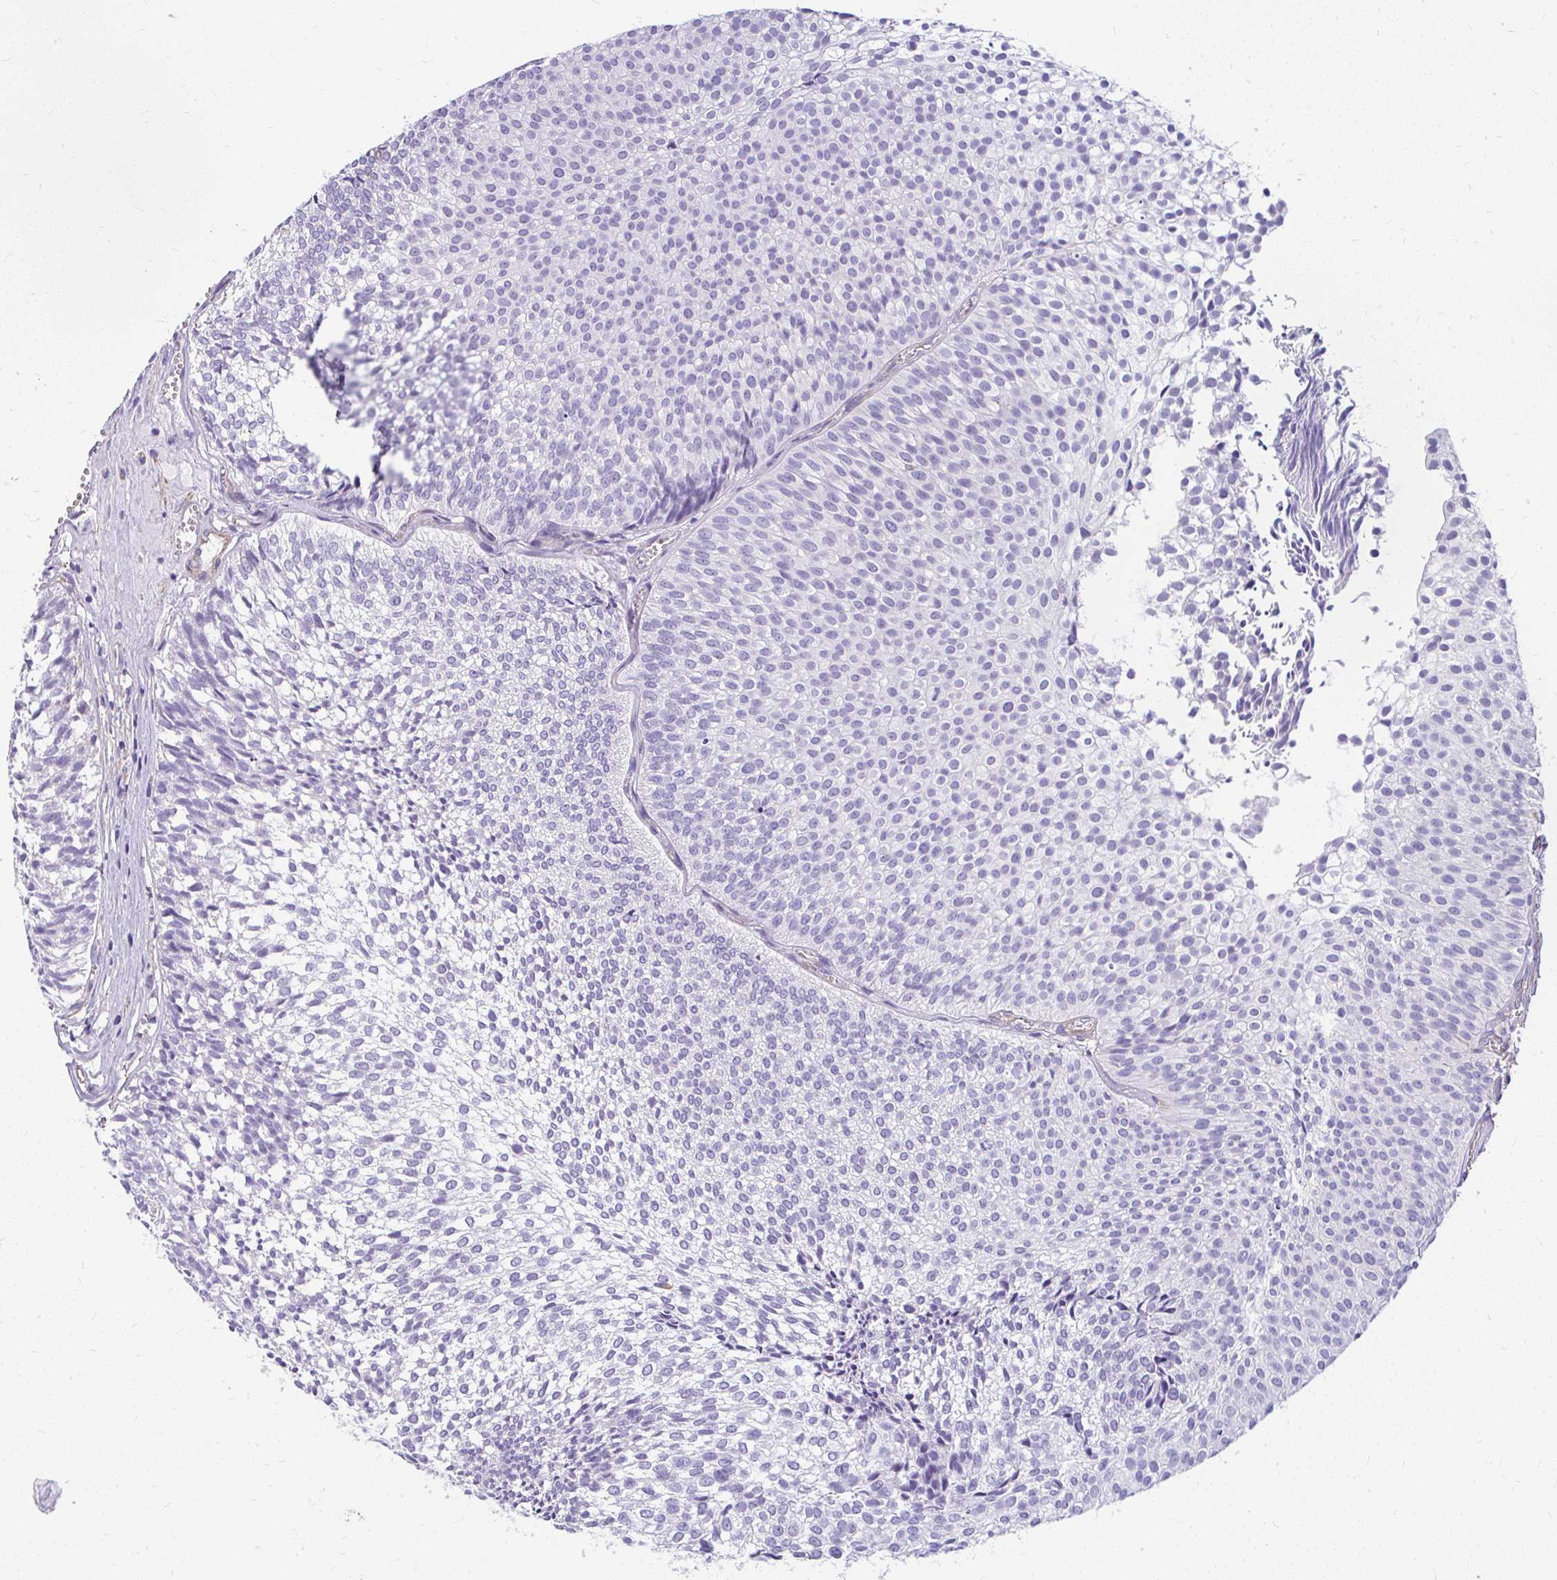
{"staining": {"intensity": "negative", "quantity": "none", "location": "none"}, "tissue": "urothelial cancer", "cell_type": "Tumor cells", "image_type": "cancer", "snomed": [{"axis": "morphology", "description": "Urothelial carcinoma, Low grade"}, {"axis": "topography", "description": "Urinary bladder"}], "caption": "Tumor cells are negative for brown protein staining in urothelial cancer. (DAB immunohistochemistry visualized using brightfield microscopy, high magnification).", "gene": "FAM83C", "patient": {"sex": "male", "age": 91}}